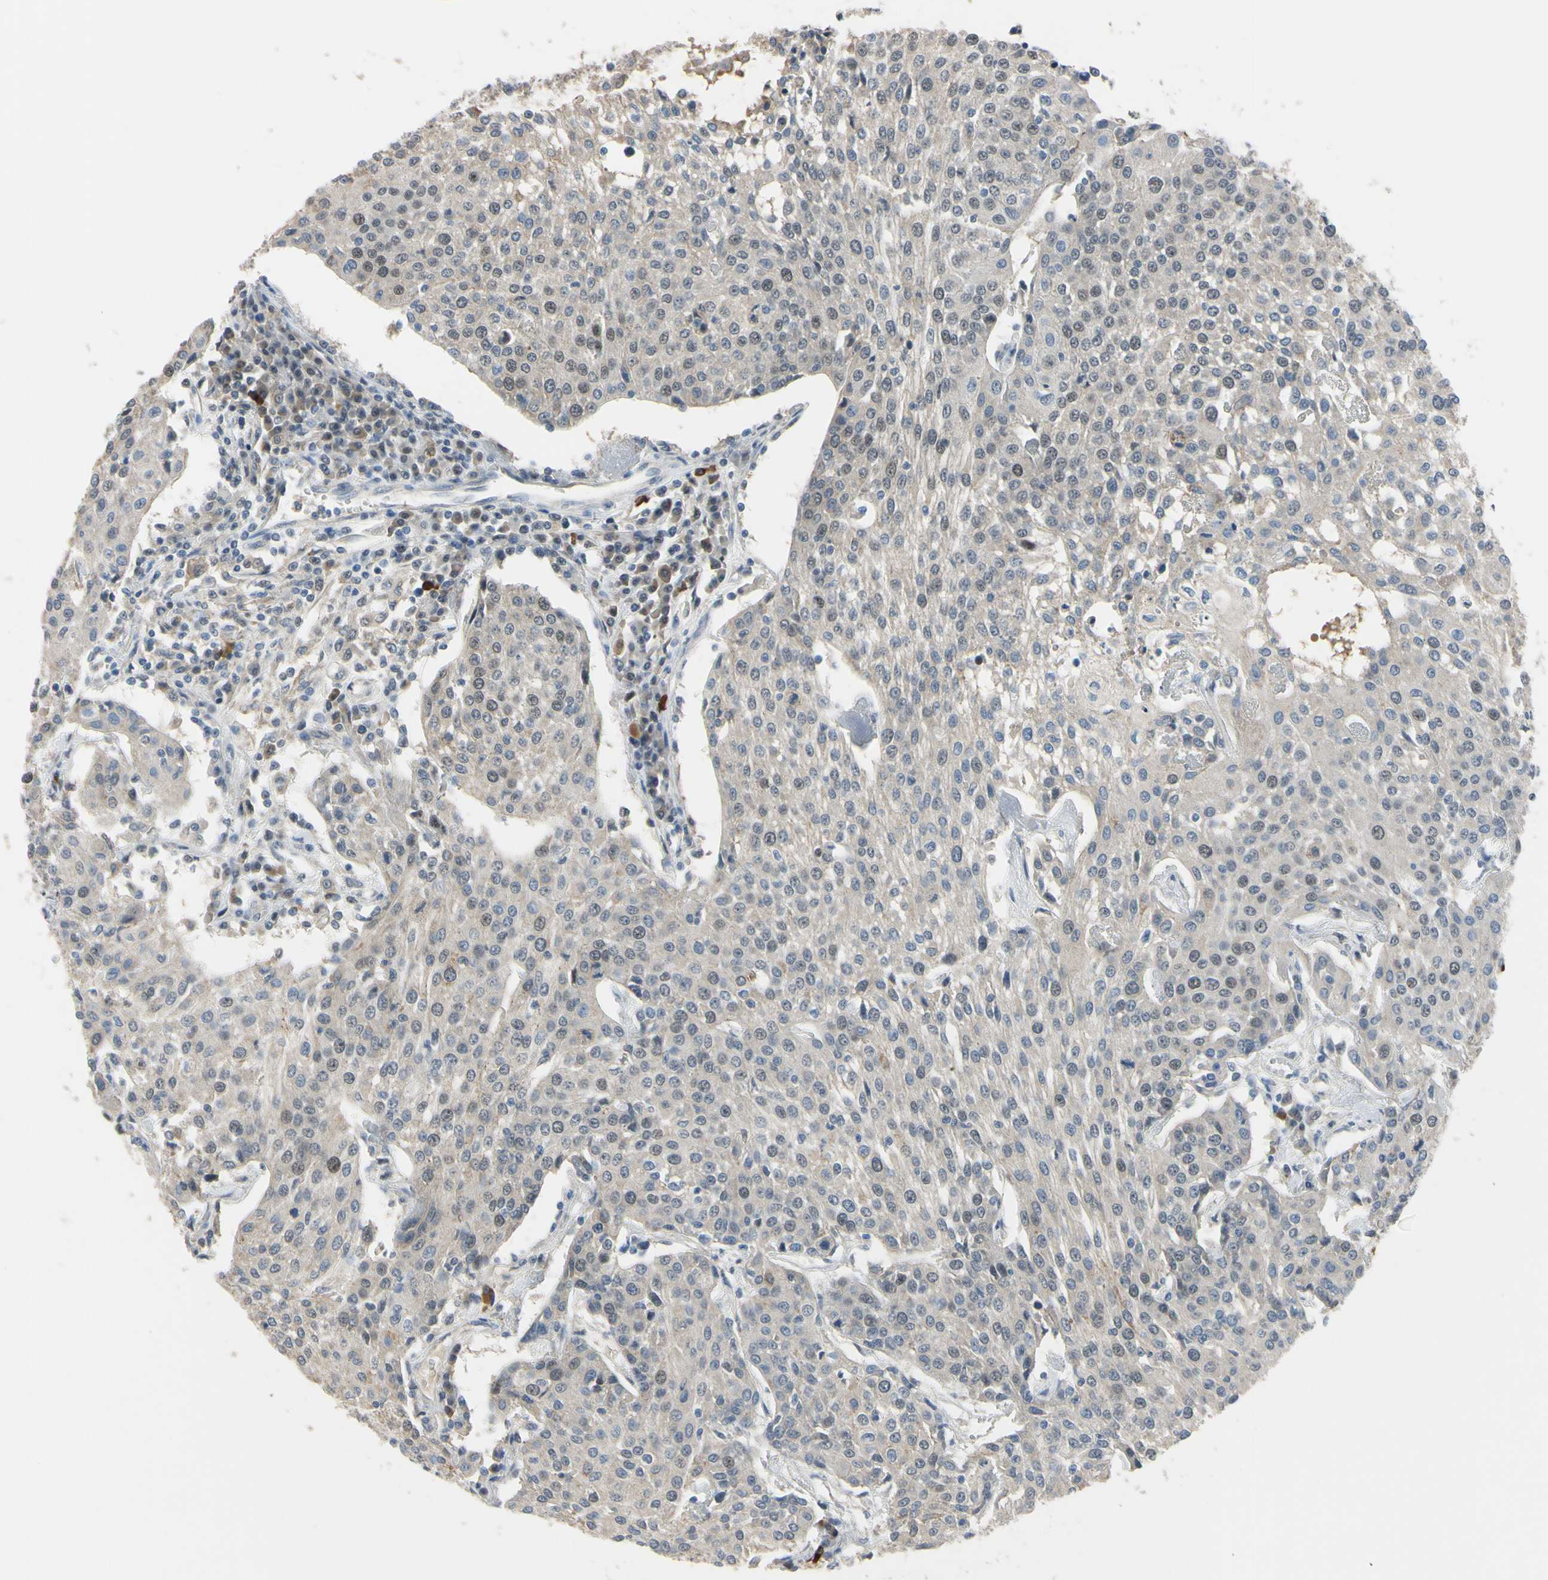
{"staining": {"intensity": "negative", "quantity": "none", "location": "none"}, "tissue": "urothelial cancer", "cell_type": "Tumor cells", "image_type": "cancer", "snomed": [{"axis": "morphology", "description": "Urothelial carcinoma, High grade"}, {"axis": "topography", "description": "Urinary bladder"}], "caption": "A high-resolution micrograph shows immunohistochemistry (IHC) staining of urothelial carcinoma (high-grade), which demonstrates no significant positivity in tumor cells. (DAB immunohistochemistry (IHC) visualized using brightfield microscopy, high magnification).", "gene": "LHX9", "patient": {"sex": "female", "age": 85}}